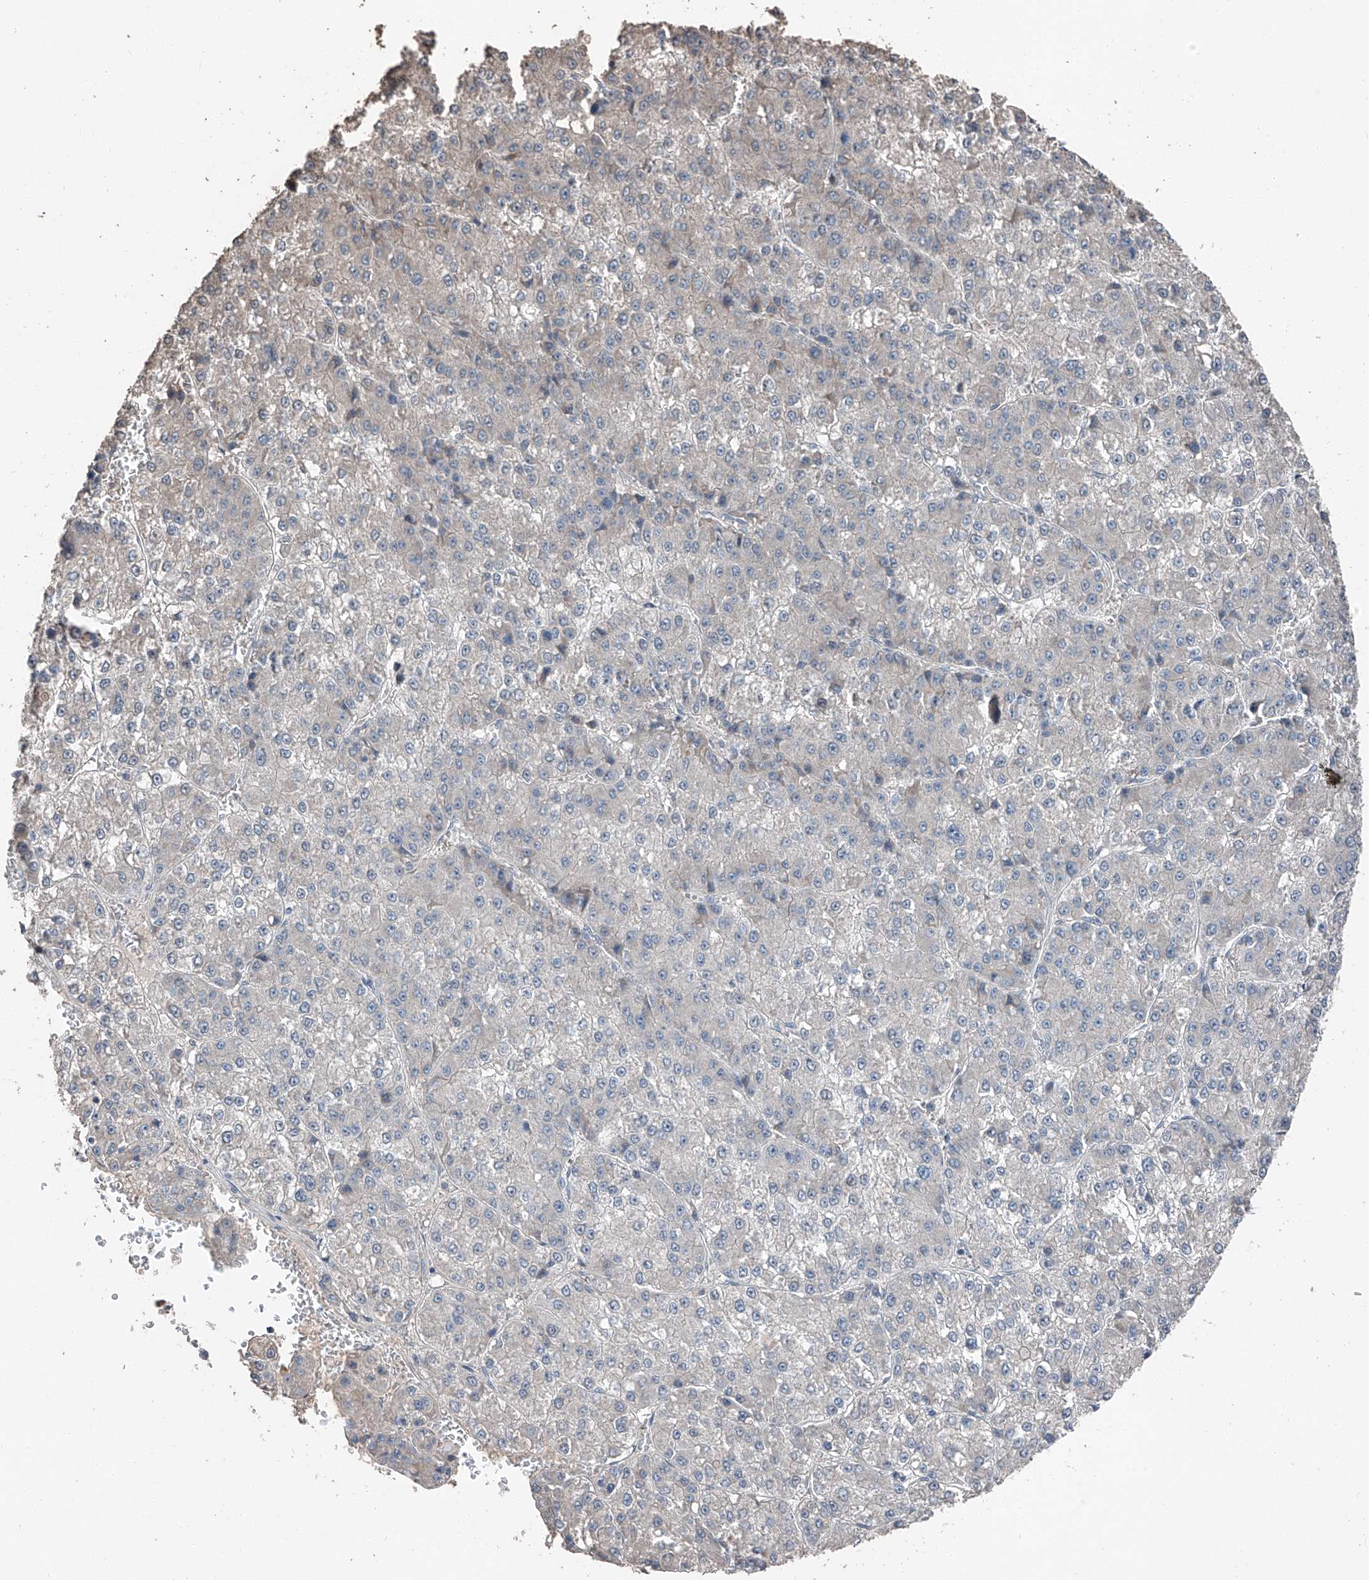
{"staining": {"intensity": "negative", "quantity": "none", "location": "none"}, "tissue": "liver cancer", "cell_type": "Tumor cells", "image_type": "cancer", "snomed": [{"axis": "morphology", "description": "Carcinoma, Hepatocellular, NOS"}, {"axis": "topography", "description": "Liver"}], "caption": "The micrograph shows no staining of tumor cells in liver cancer. Nuclei are stained in blue.", "gene": "MAMLD1", "patient": {"sex": "female", "age": 73}}